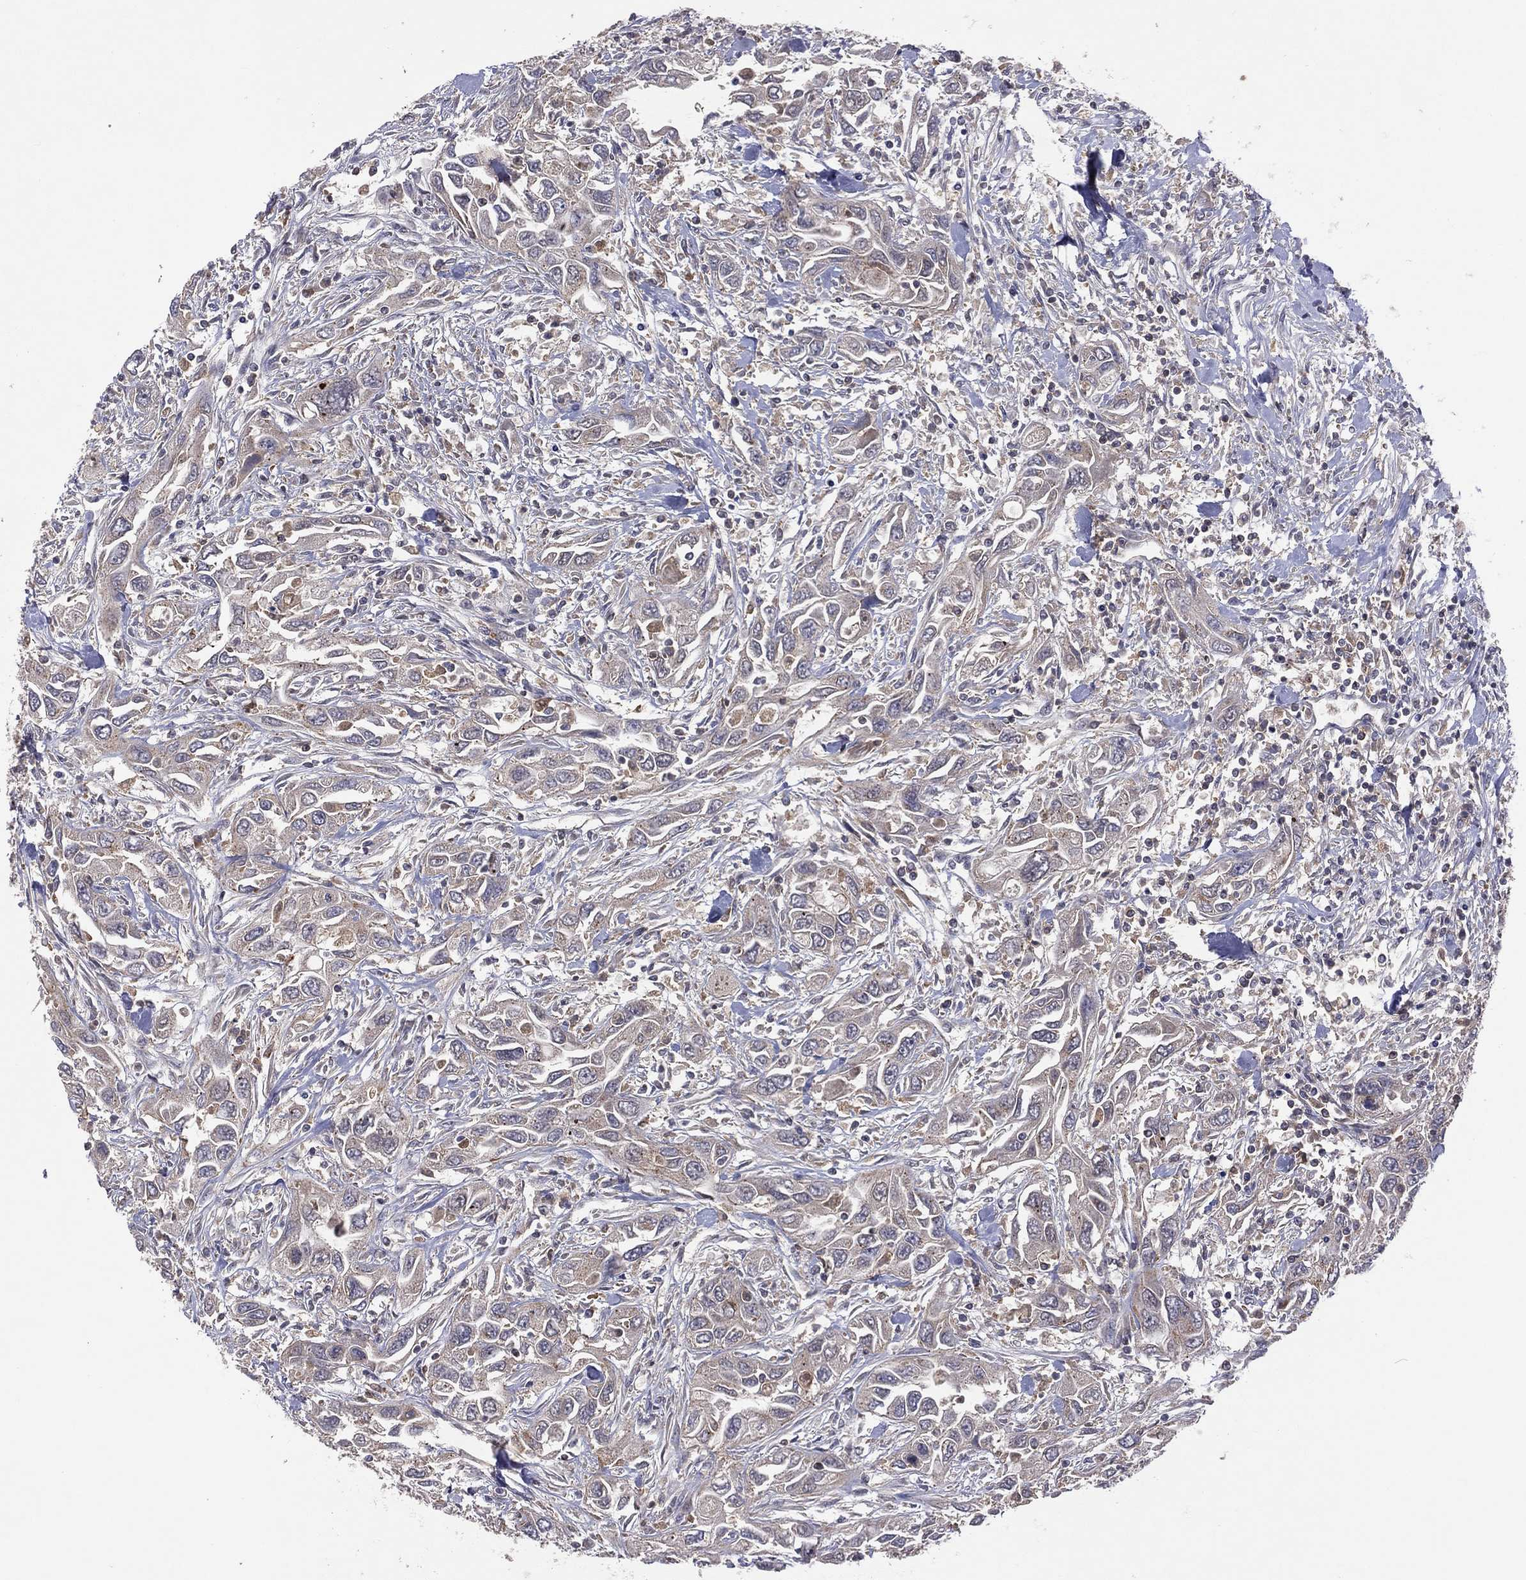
{"staining": {"intensity": "weak", "quantity": "<25%", "location": "cytoplasmic/membranous"}, "tissue": "urothelial cancer", "cell_type": "Tumor cells", "image_type": "cancer", "snomed": [{"axis": "morphology", "description": "Urothelial carcinoma, High grade"}, {"axis": "topography", "description": "Urinary bladder"}], "caption": "A photomicrograph of human high-grade urothelial carcinoma is negative for staining in tumor cells.", "gene": "STARD3", "patient": {"sex": "male", "age": 76}}